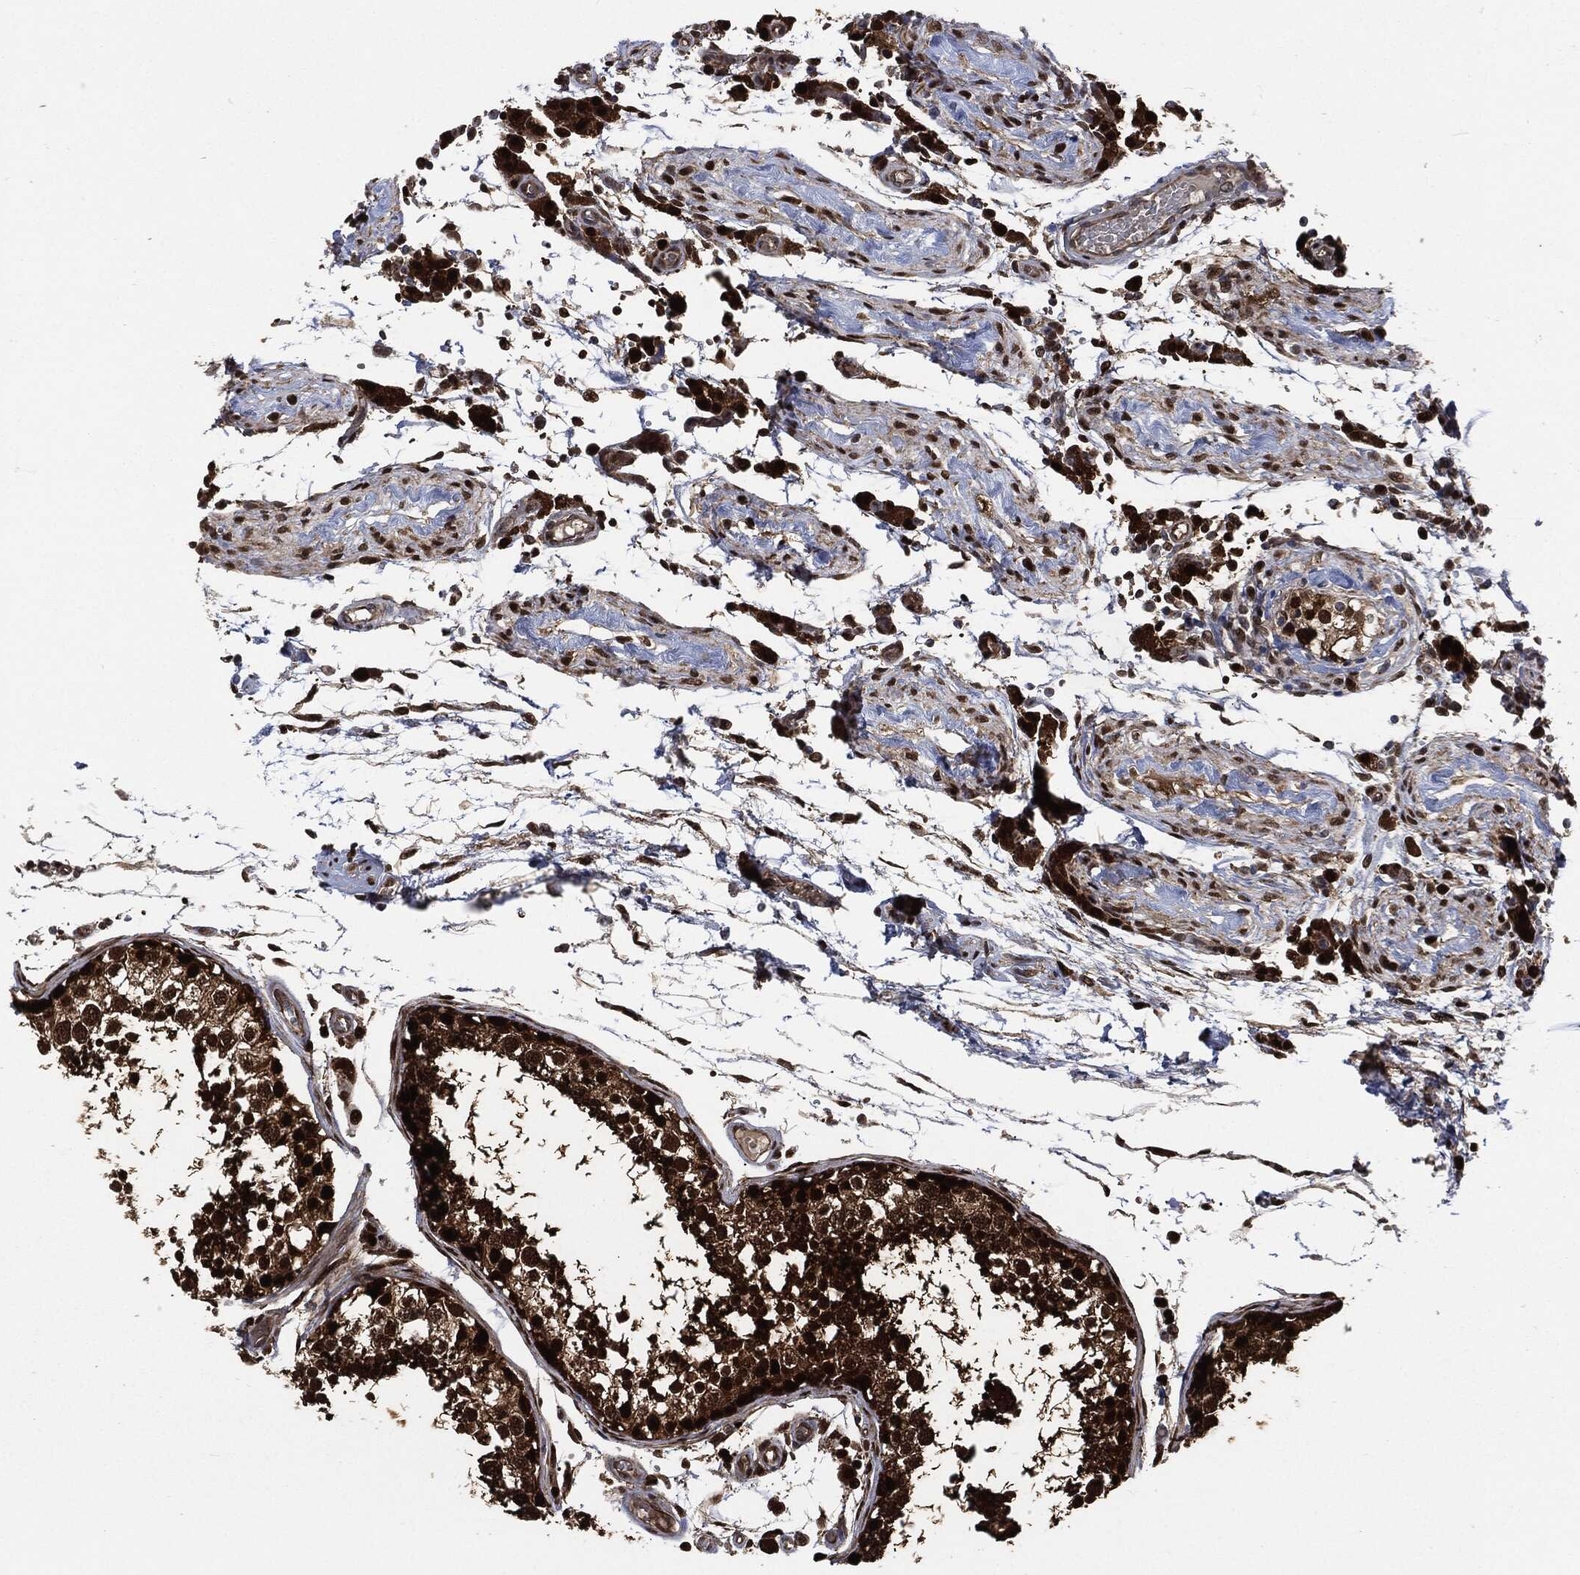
{"staining": {"intensity": "strong", "quantity": ">75%", "location": "cytoplasmic/membranous,nuclear"}, "tissue": "testis", "cell_type": "Cells in seminiferous ducts", "image_type": "normal", "snomed": [{"axis": "morphology", "description": "Normal tissue, NOS"}, {"axis": "topography", "description": "Testis"}], "caption": "Immunohistochemical staining of benign testis exhibits >75% levels of strong cytoplasmic/membranous,nuclear protein staining in about >75% of cells in seminiferous ducts.", "gene": "DCTN1", "patient": {"sex": "male", "age": 29}}